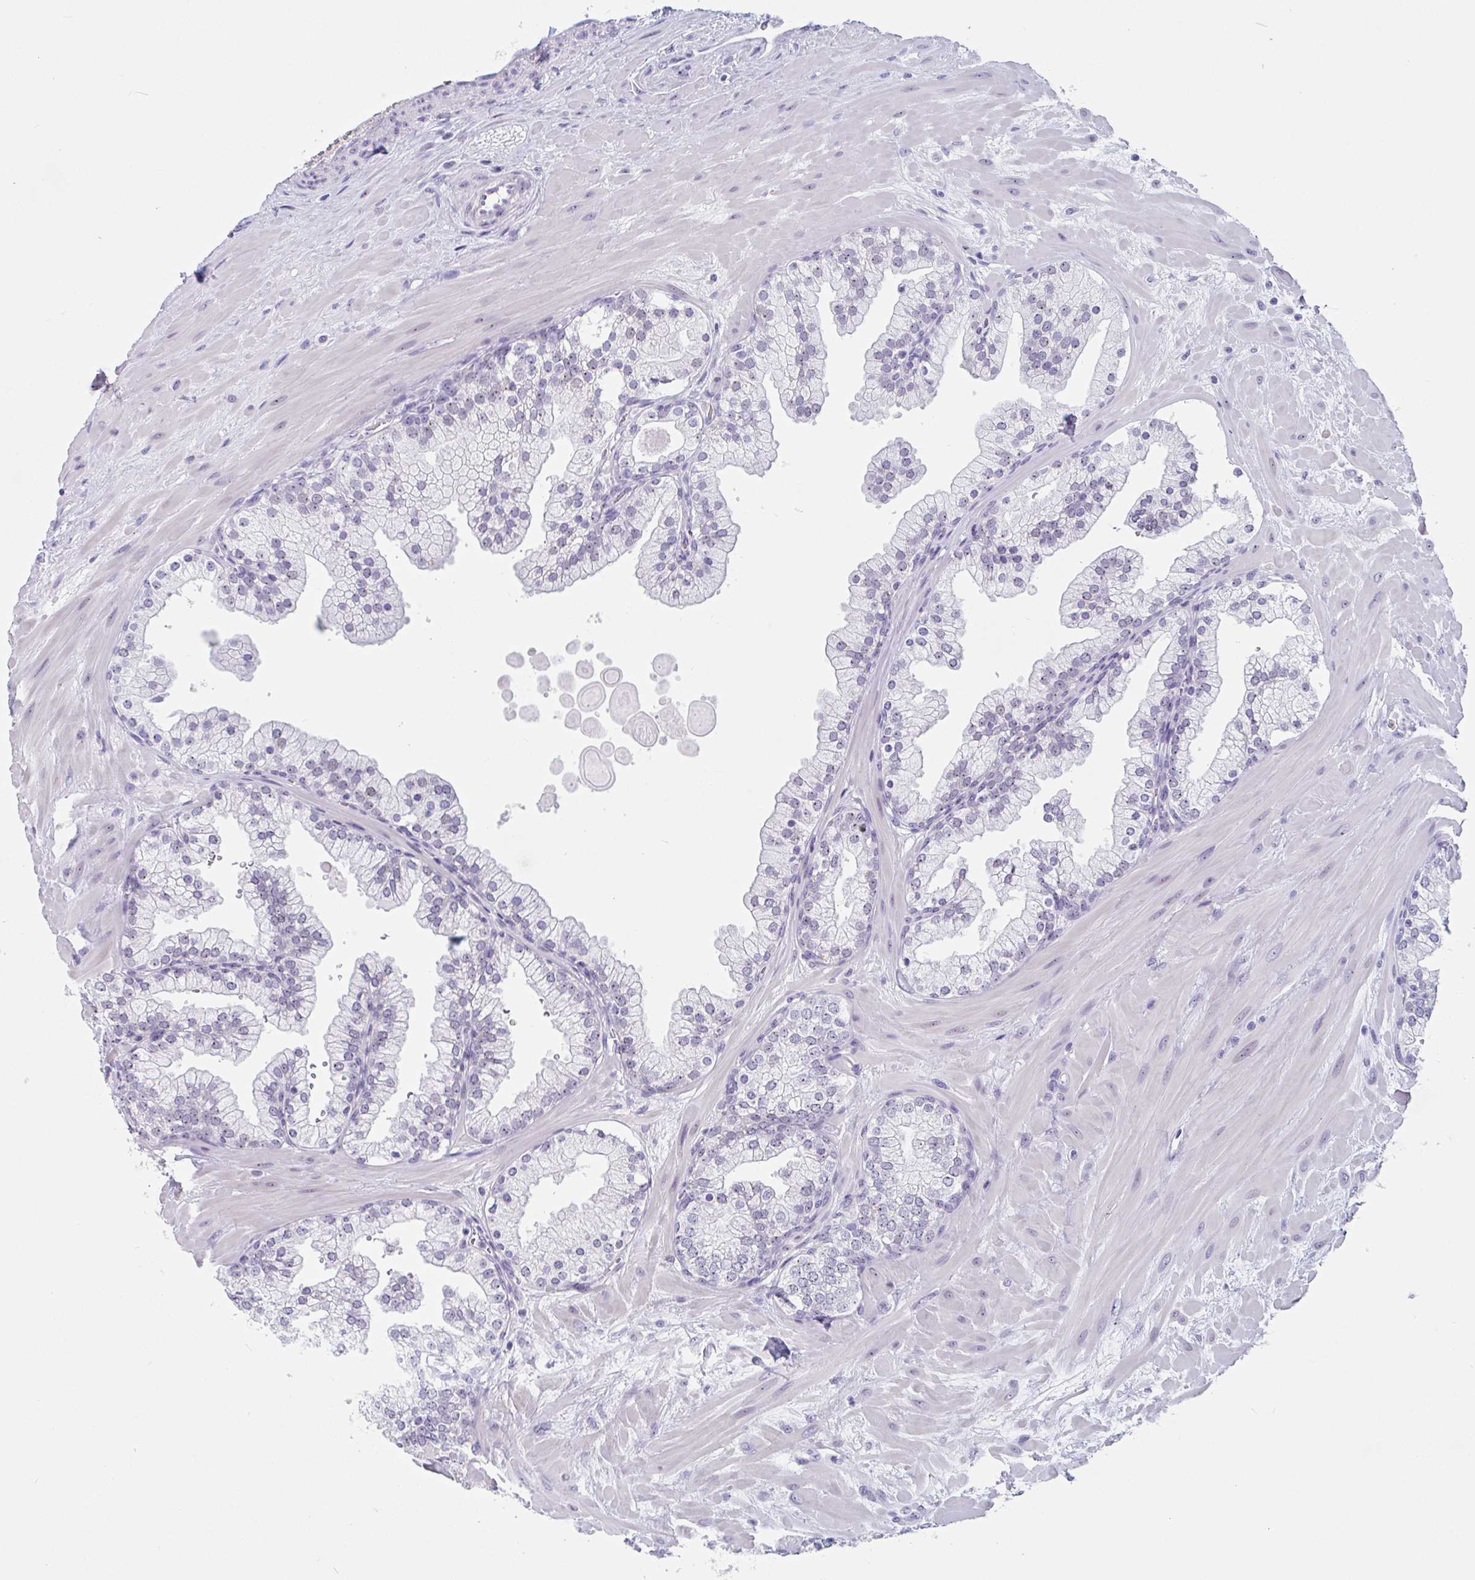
{"staining": {"intensity": "weak", "quantity": "<25%", "location": "nuclear"}, "tissue": "prostate", "cell_type": "Glandular cells", "image_type": "normal", "snomed": [{"axis": "morphology", "description": "Normal tissue, NOS"}, {"axis": "topography", "description": "Prostate"}, {"axis": "topography", "description": "Peripheral nerve tissue"}], "caption": "Immunohistochemistry (IHC) photomicrograph of unremarkable human prostate stained for a protein (brown), which displays no expression in glandular cells. (Stains: DAB immunohistochemistry (IHC) with hematoxylin counter stain, Microscopy: brightfield microscopy at high magnification).", "gene": "LENG9", "patient": {"sex": "male", "age": 61}}